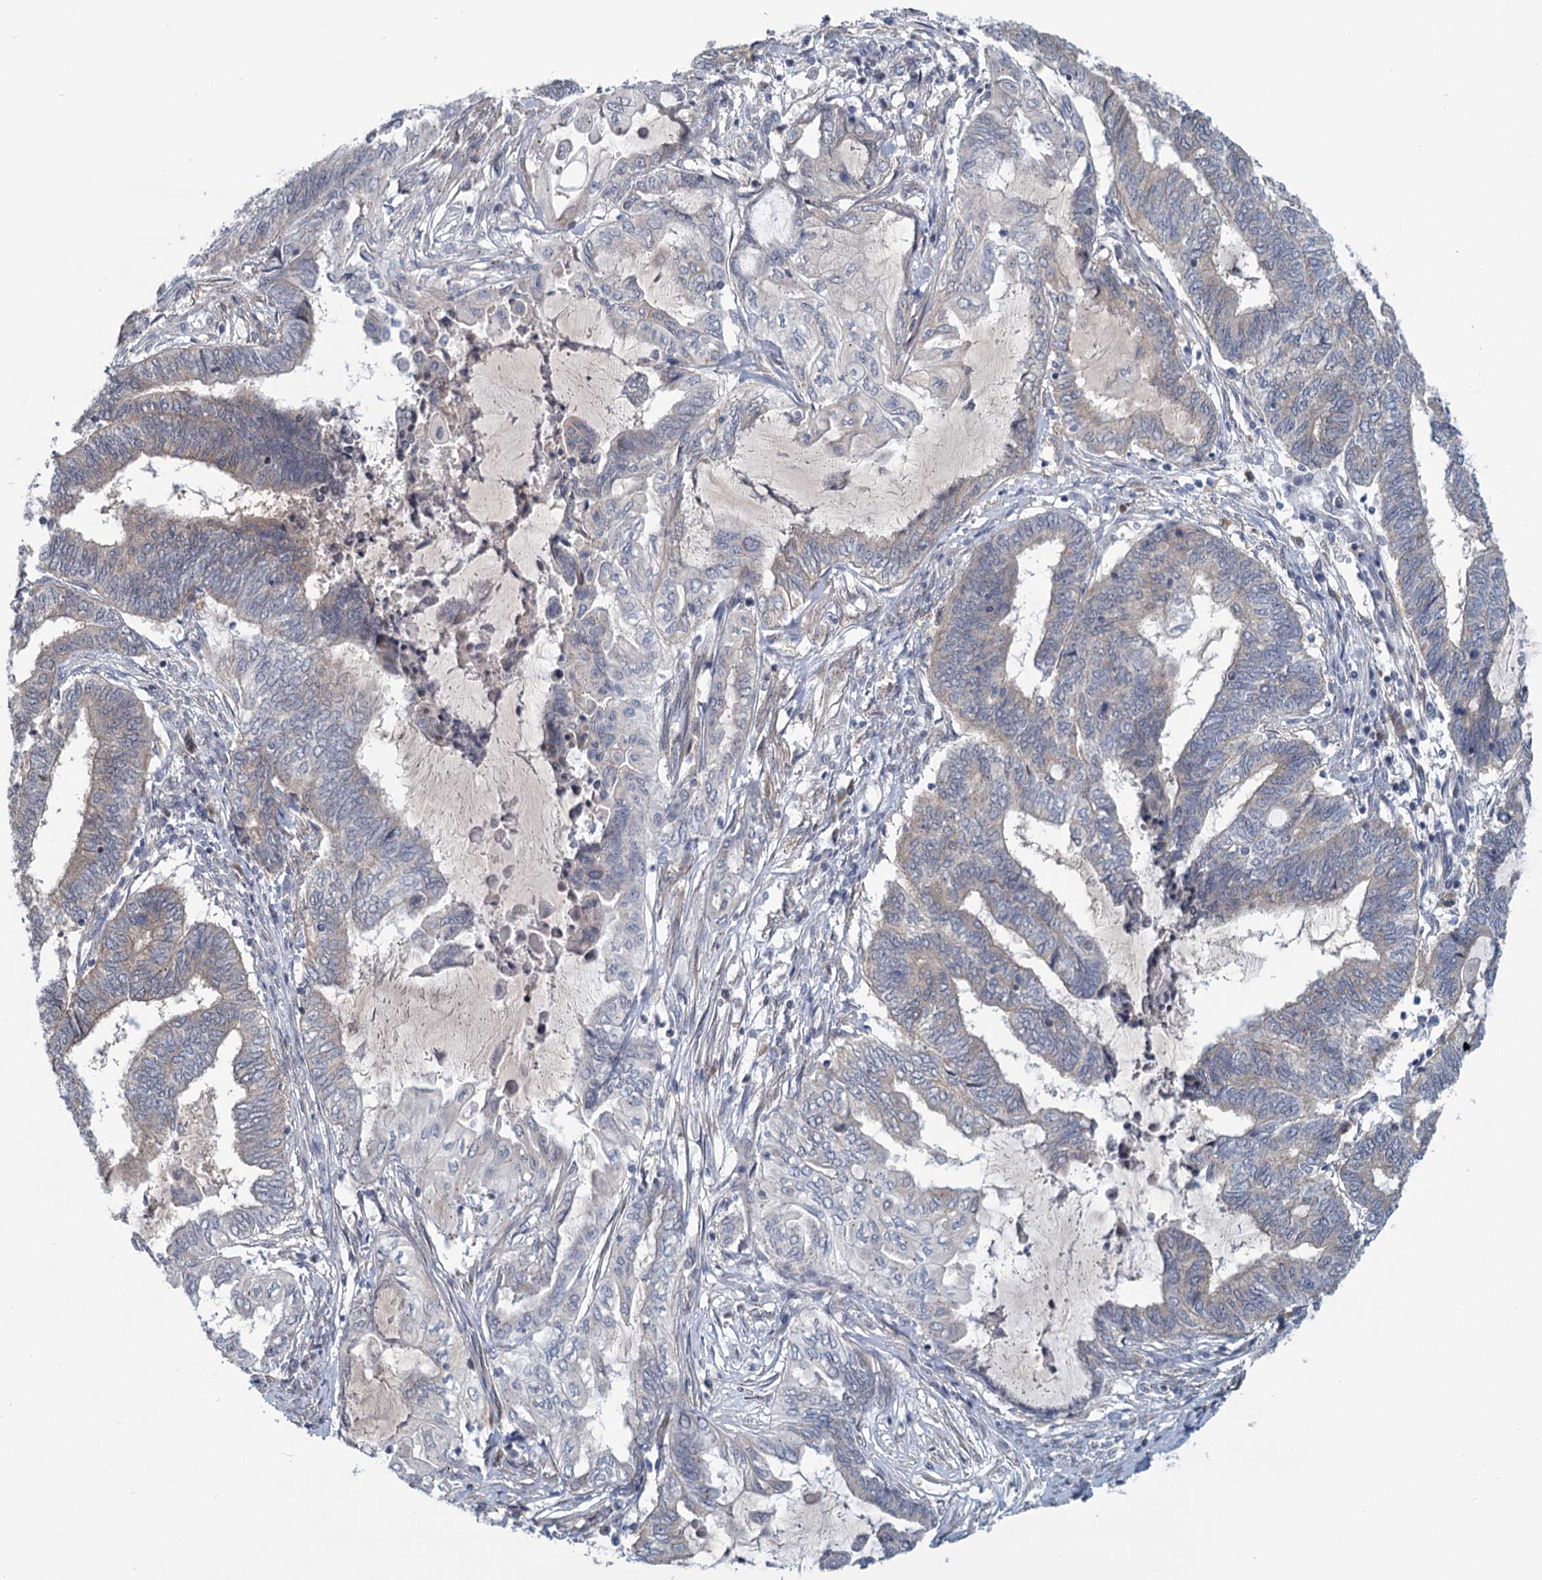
{"staining": {"intensity": "negative", "quantity": "none", "location": "none"}, "tissue": "endometrial cancer", "cell_type": "Tumor cells", "image_type": "cancer", "snomed": [{"axis": "morphology", "description": "Adenocarcinoma, NOS"}, {"axis": "topography", "description": "Uterus"}, {"axis": "topography", "description": "Endometrium"}], "caption": "This is an immunohistochemistry (IHC) micrograph of adenocarcinoma (endometrial). There is no staining in tumor cells.", "gene": "STAP1", "patient": {"sex": "female", "age": 70}}